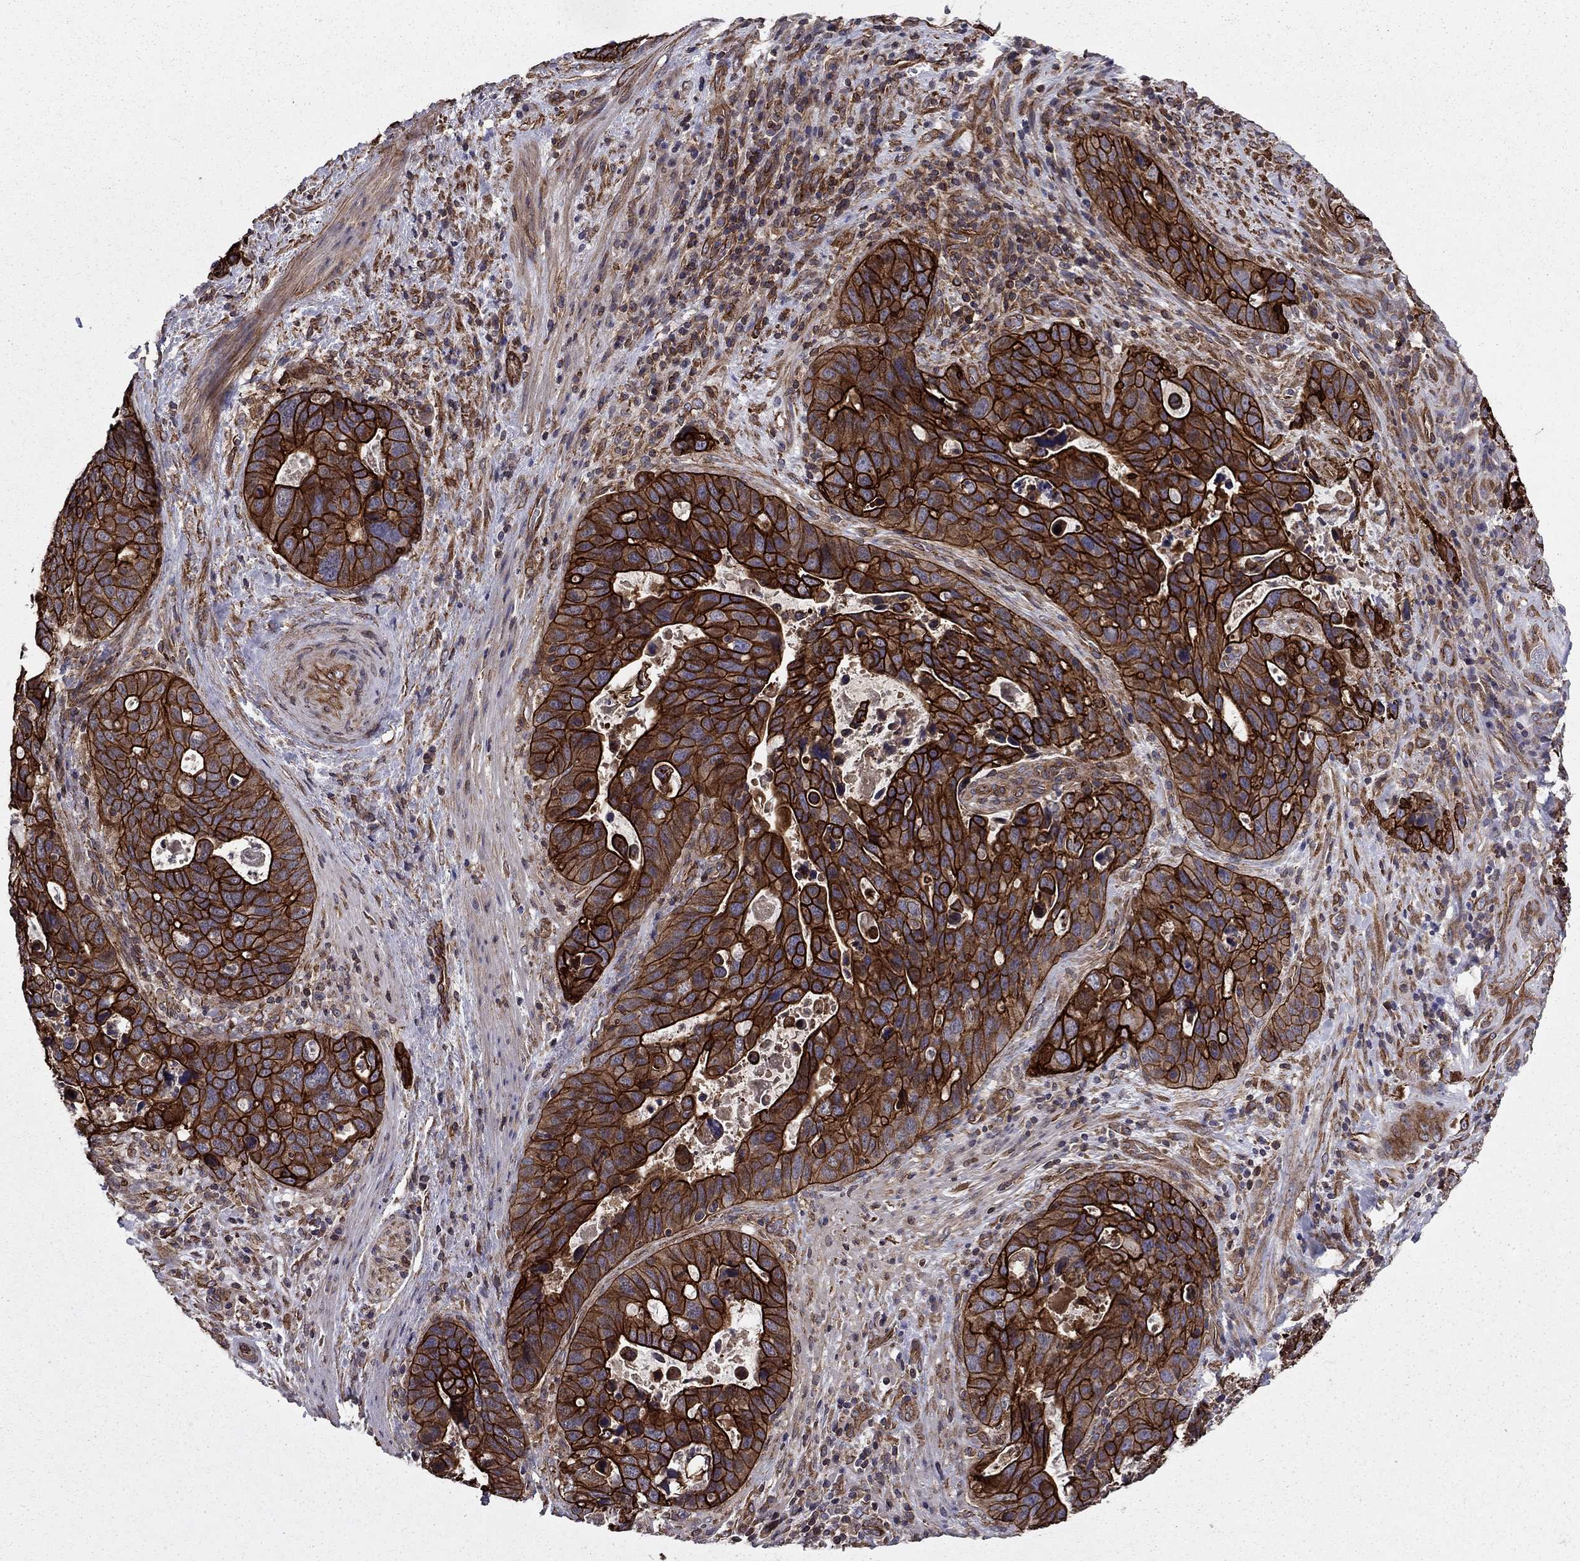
{"staining": {"intensity": "strong", "quantity": ">75%", "location": "cytoplasmic/membranous"}, "tissue": "stomach cancer", "cell_type": "Tumor cells", "image_type": "cancer", "snomed": [{"axis": "morphology", "description": "Adenocarcinoma, NOS"}, {"axis": "topography", "description": "Stomach"}], "caption": "An image showing strong cytoplasmic/membranous positivity in about >75% of tumor cells in stomach cancer, as visualized by brown immunohistochemical staining.", "gene": "SHMT1", "patient": {"sex": "male", "age": 54}}